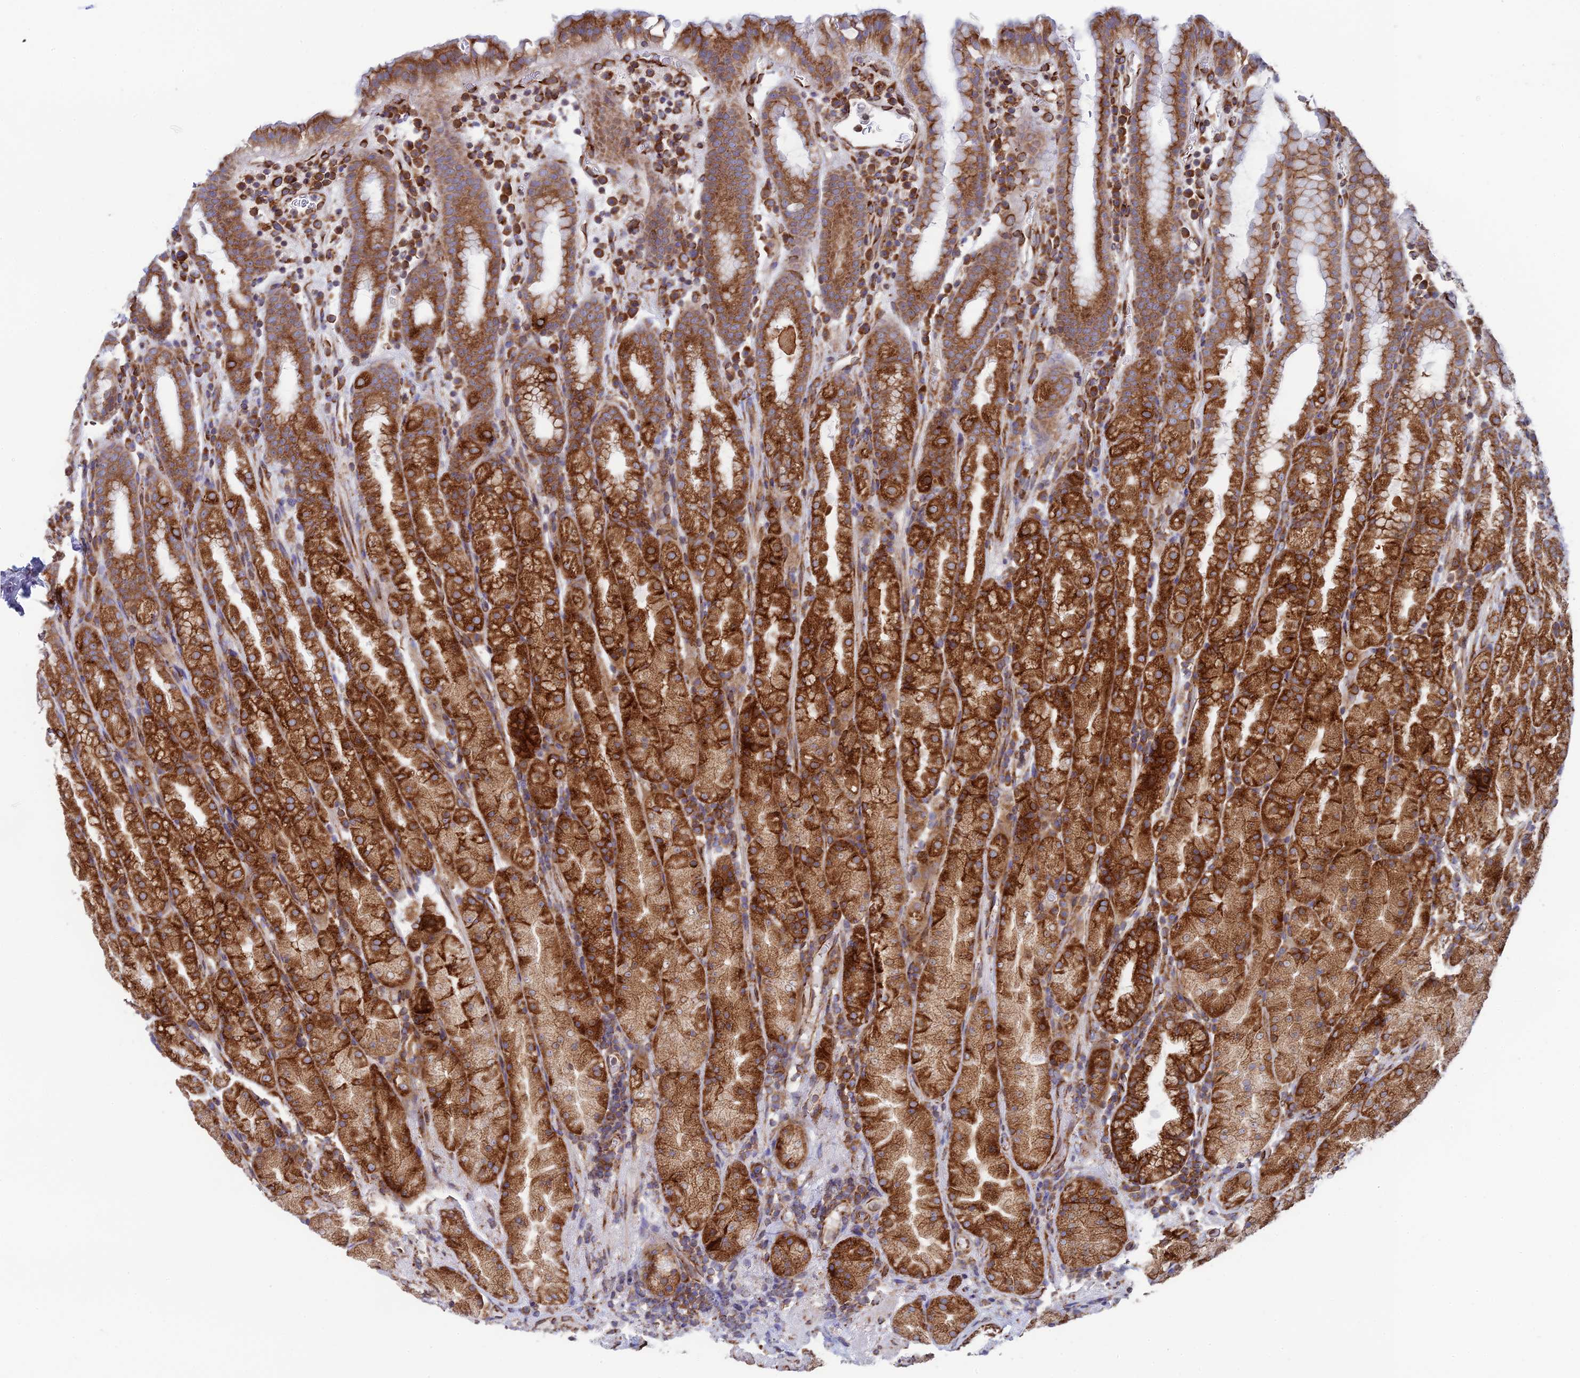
{"staining": {"intensity": "strong", "quantity": ">75%", "location": "cytoplasmic/membranous"}, "tissue": "stomach", "cell_type": "Glandular cells", "image_type": "normal", "snomed": [{"axis": "morphology", "description": "Normal tissue, NOS"}, {"axis": "topography", "description": "Stomach, upper"}, {"axis": "topography", "description": "Stomach, lower"}, {"axis": "topography", "description": "Small intestine"}], "caption": "Strong cytoplasmic/membranous expression for a protein is seen in about >75% of glandular cells of normal stomach using IHC.", "gene": "CCDC69", "patient": {"sex": "male", "age": 68}}